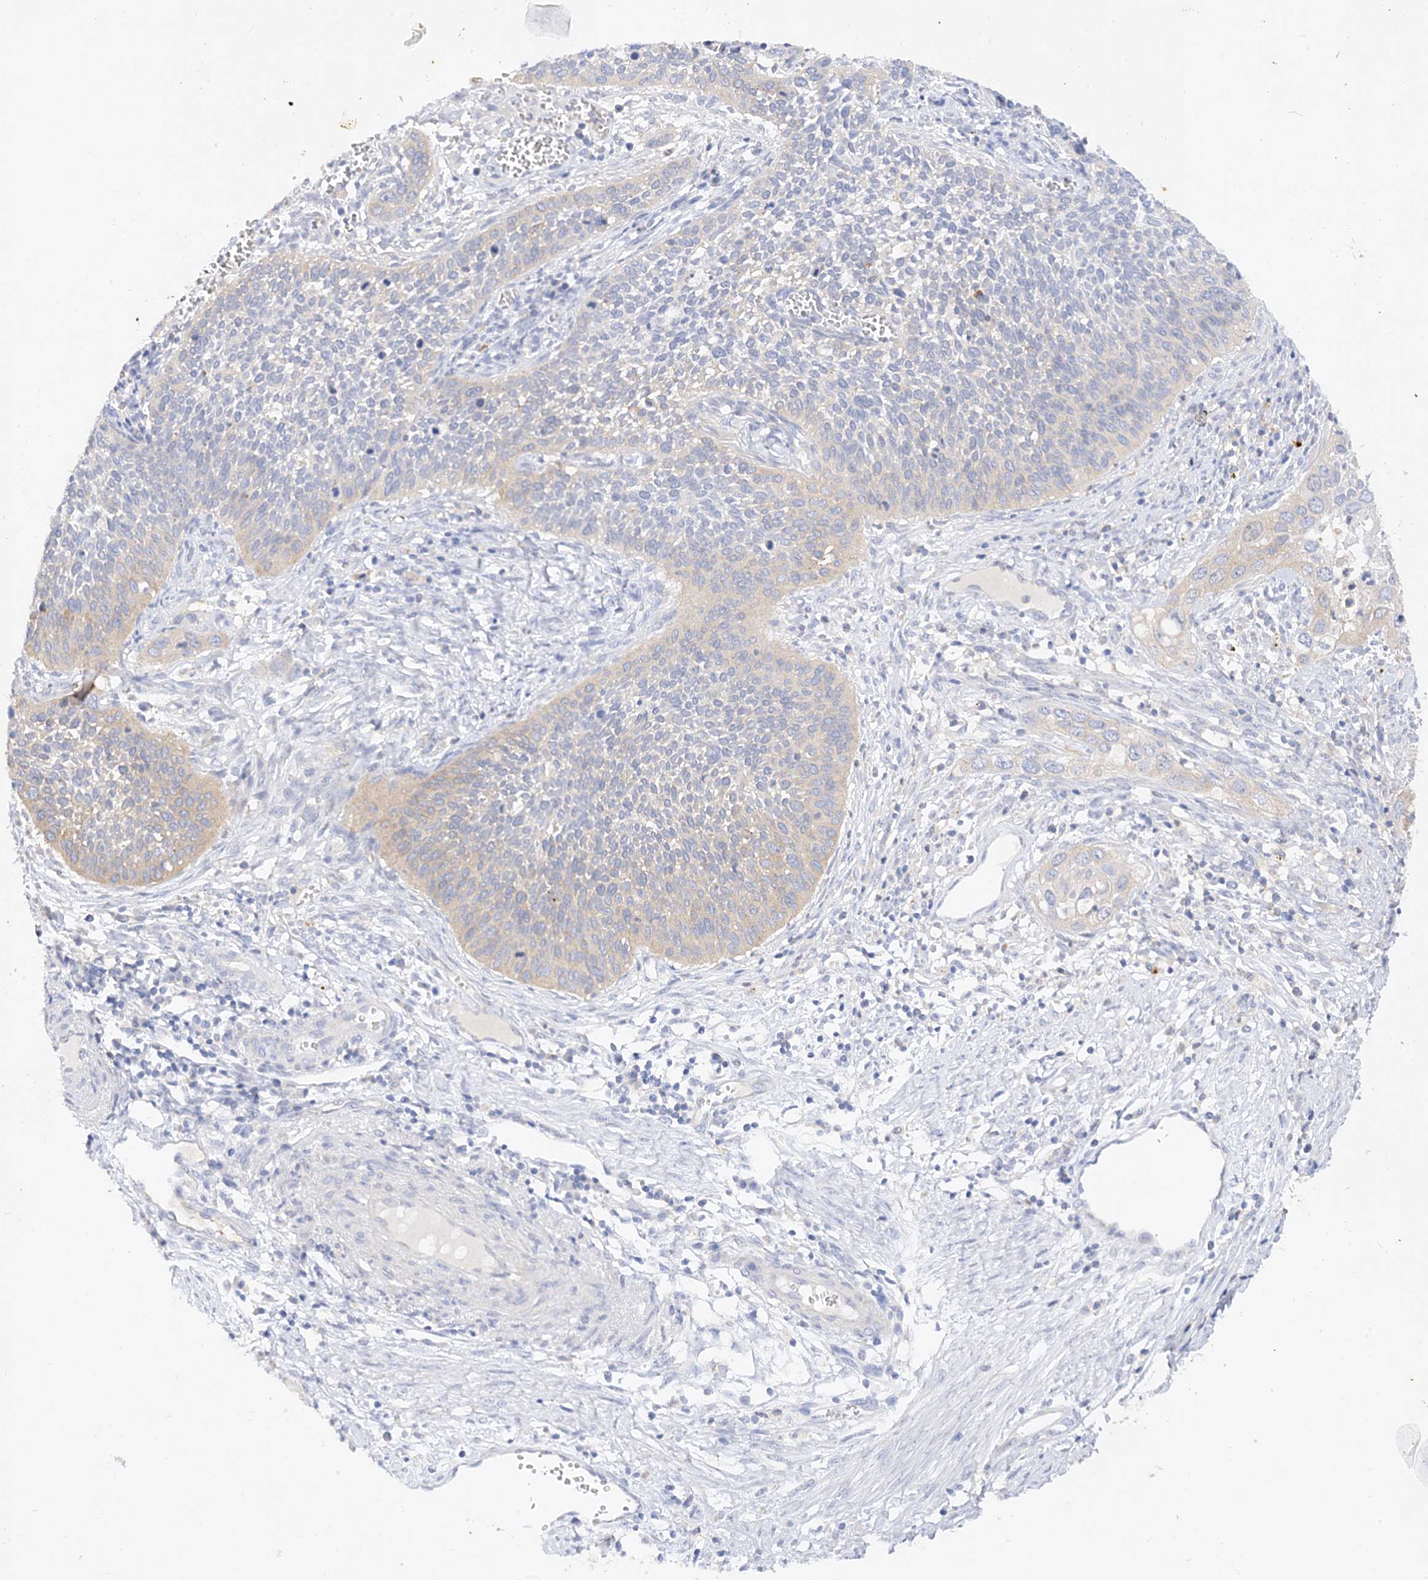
{"staining": {"intensity": "negative", "quantity": "none", "location": "none"}, "tissue": "cervical cancer", "cell_type": "Tumor cells", "image_type": "cancer", "snomed": [{"axis": "morphology", "description": "Squamous cell carcinoma, NOS"}, {"axis": "topography", "description": "Cervix"}], "caption": "There is no significant expression in tumor cells of cervical cancer.", "gene": "ARV1", "patient": {"sex": "female", "age": 34}}